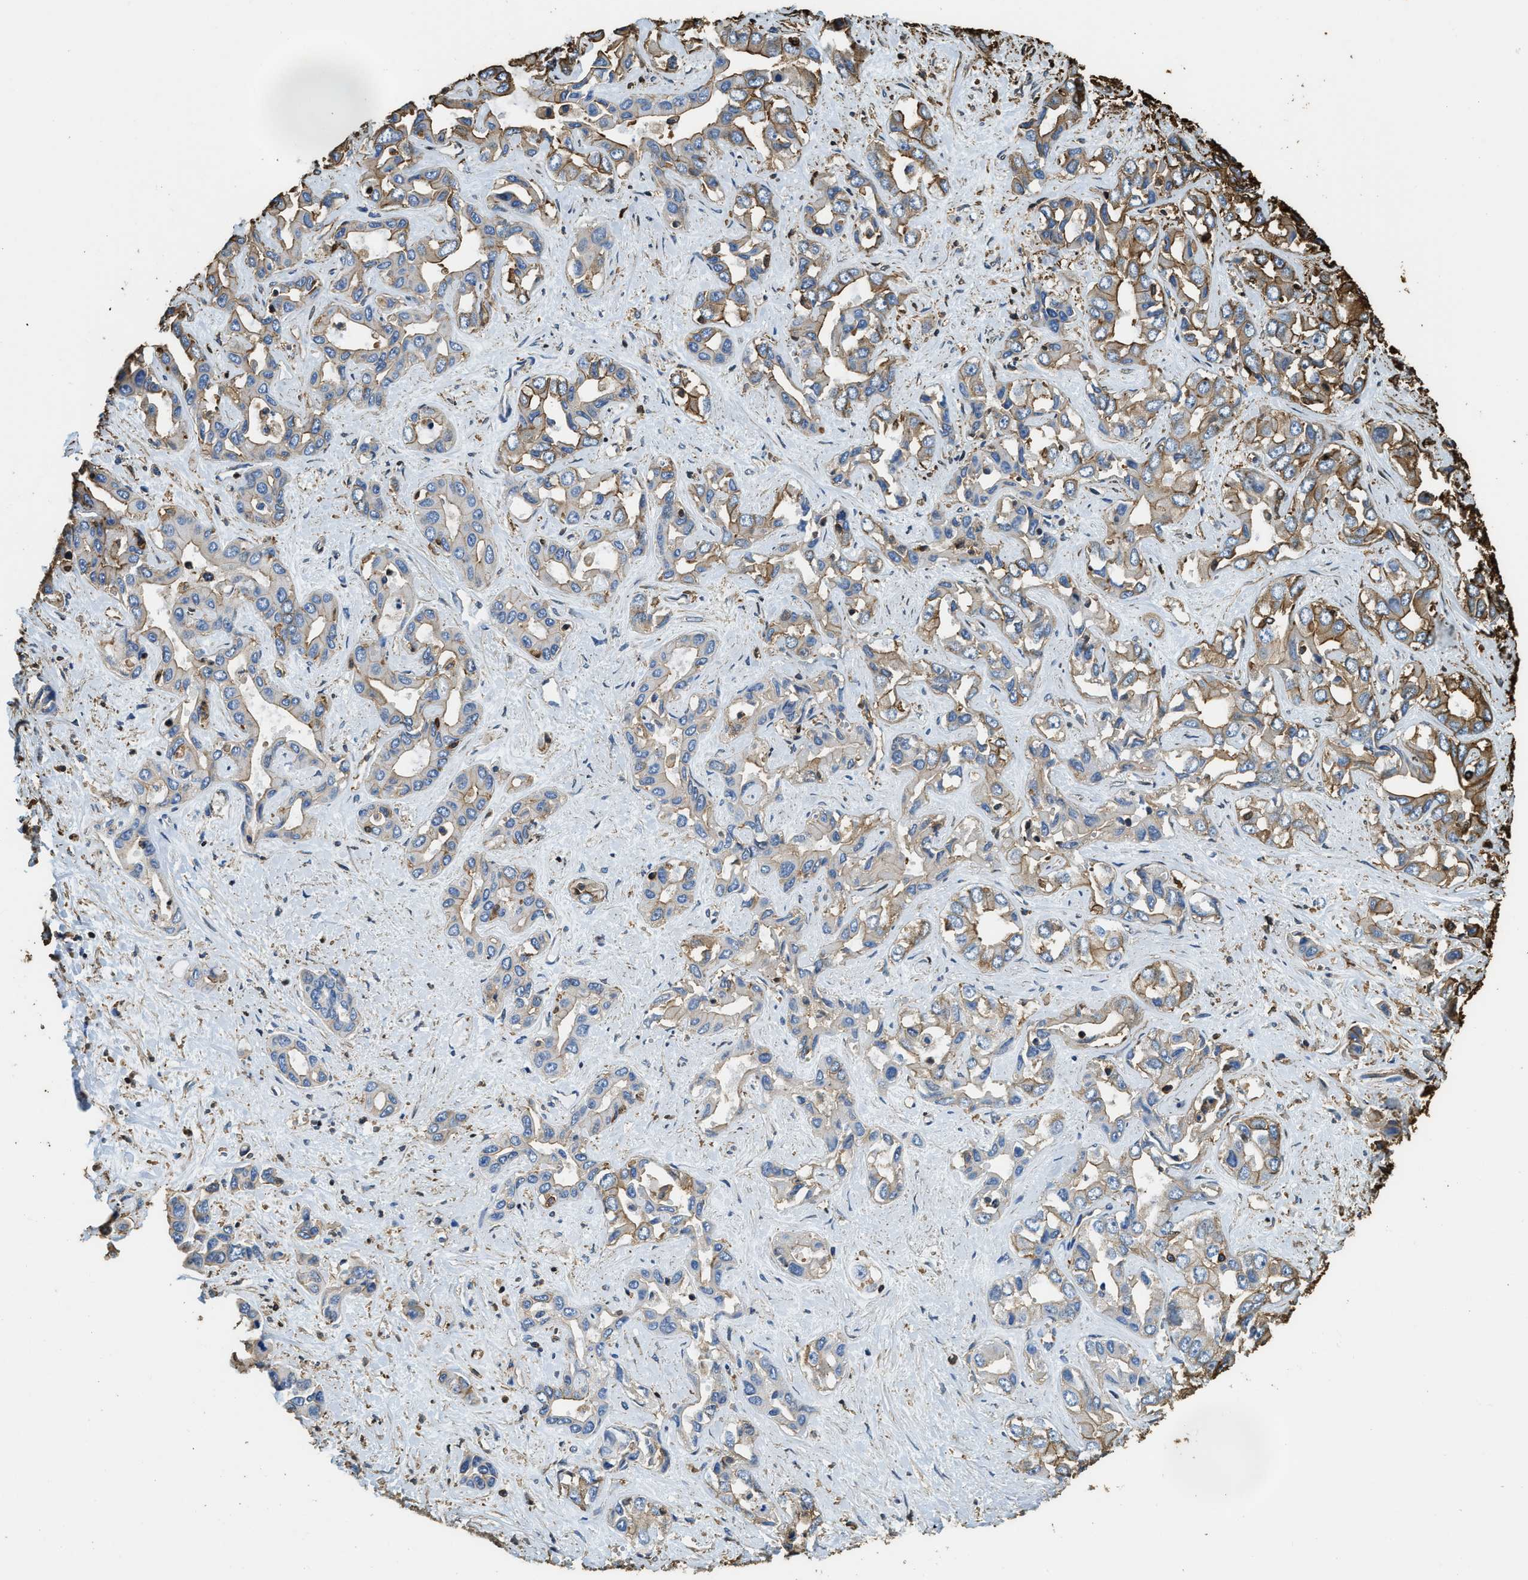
{"staining": {"intensity": "moderate", "quantity": "<25%", "location": "cytoplasmic/membranous"}, "tissue": "liver cancer", "cell_type": "Tumor cells", "image_type": "cancer", "snomed": [{"axis": "morphology", "description": "Cholangiocarcinoma"}, {"axis": "topography", "description": "Liver"}], "caption": "High-magnification brightfield microscopy of liver cancer stained with DAB (brown) and counterstained with hematoxylin (blue). tumor cells exhibit moderate cytoplasmic/membranous expression is present in approximately<25% of cells. (DAB (3,3'-diaminobenzidine) = brown stain, brightfield microscopy at high magnification).", "gene": "ACCS", "patient": {"sex": "female", "age": 52}}